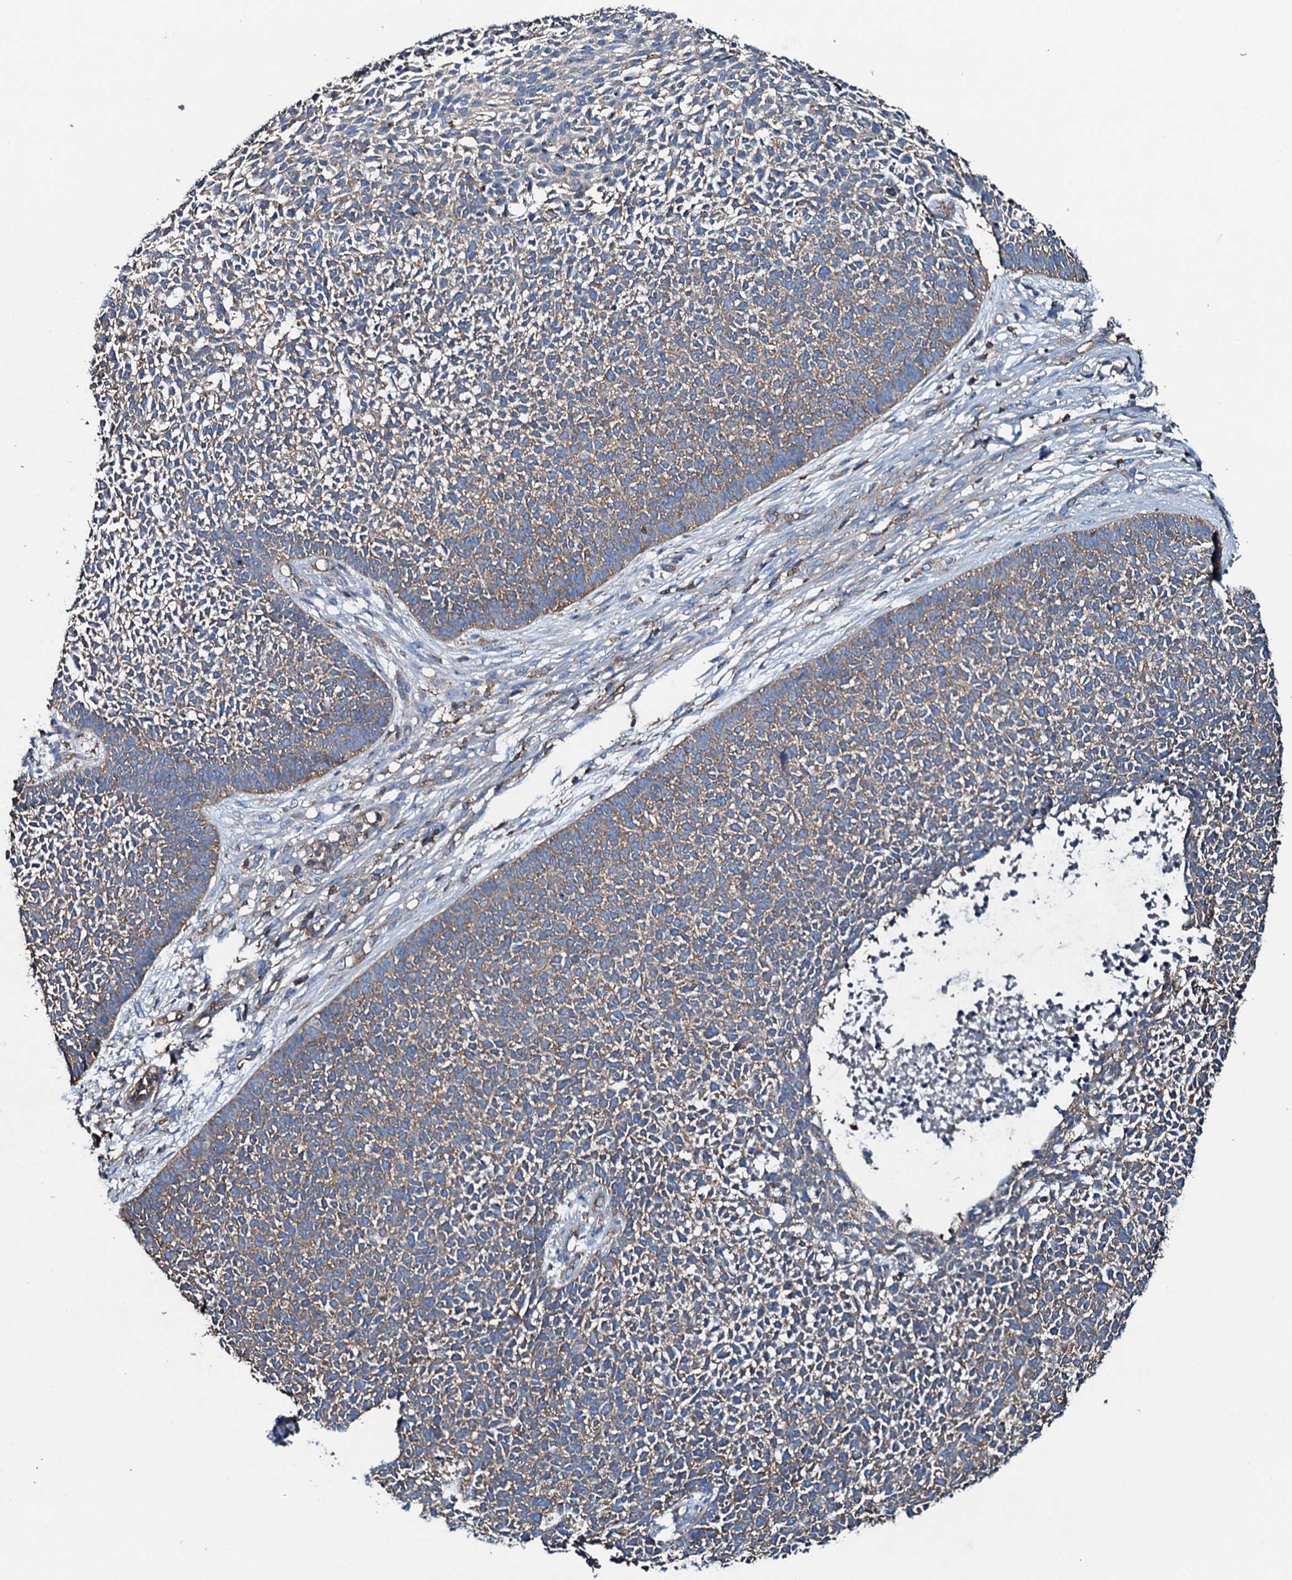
{"staining": {"intensity": "weak", "quantity": "25%-75%", "location": "cytoplasmic/membranous"}, "tissue": "skin cancer", "cell_type": "Tumor cells", "image_type": "cancer", "snomed": [{"axis": "morphology", "description": "Basal cell carcinoma"}, {"axis": "topography", "description": "Skin"}], "caption": "This image displays immunohistochemistry staining of skin cancer (basal cell carcinoma), with low weak cytoplasmic/membranous staining in approximately 25%-75% of tumor cells.", "gene": "MS4A4E", "patient": {"sex": "female", "age": 84}}